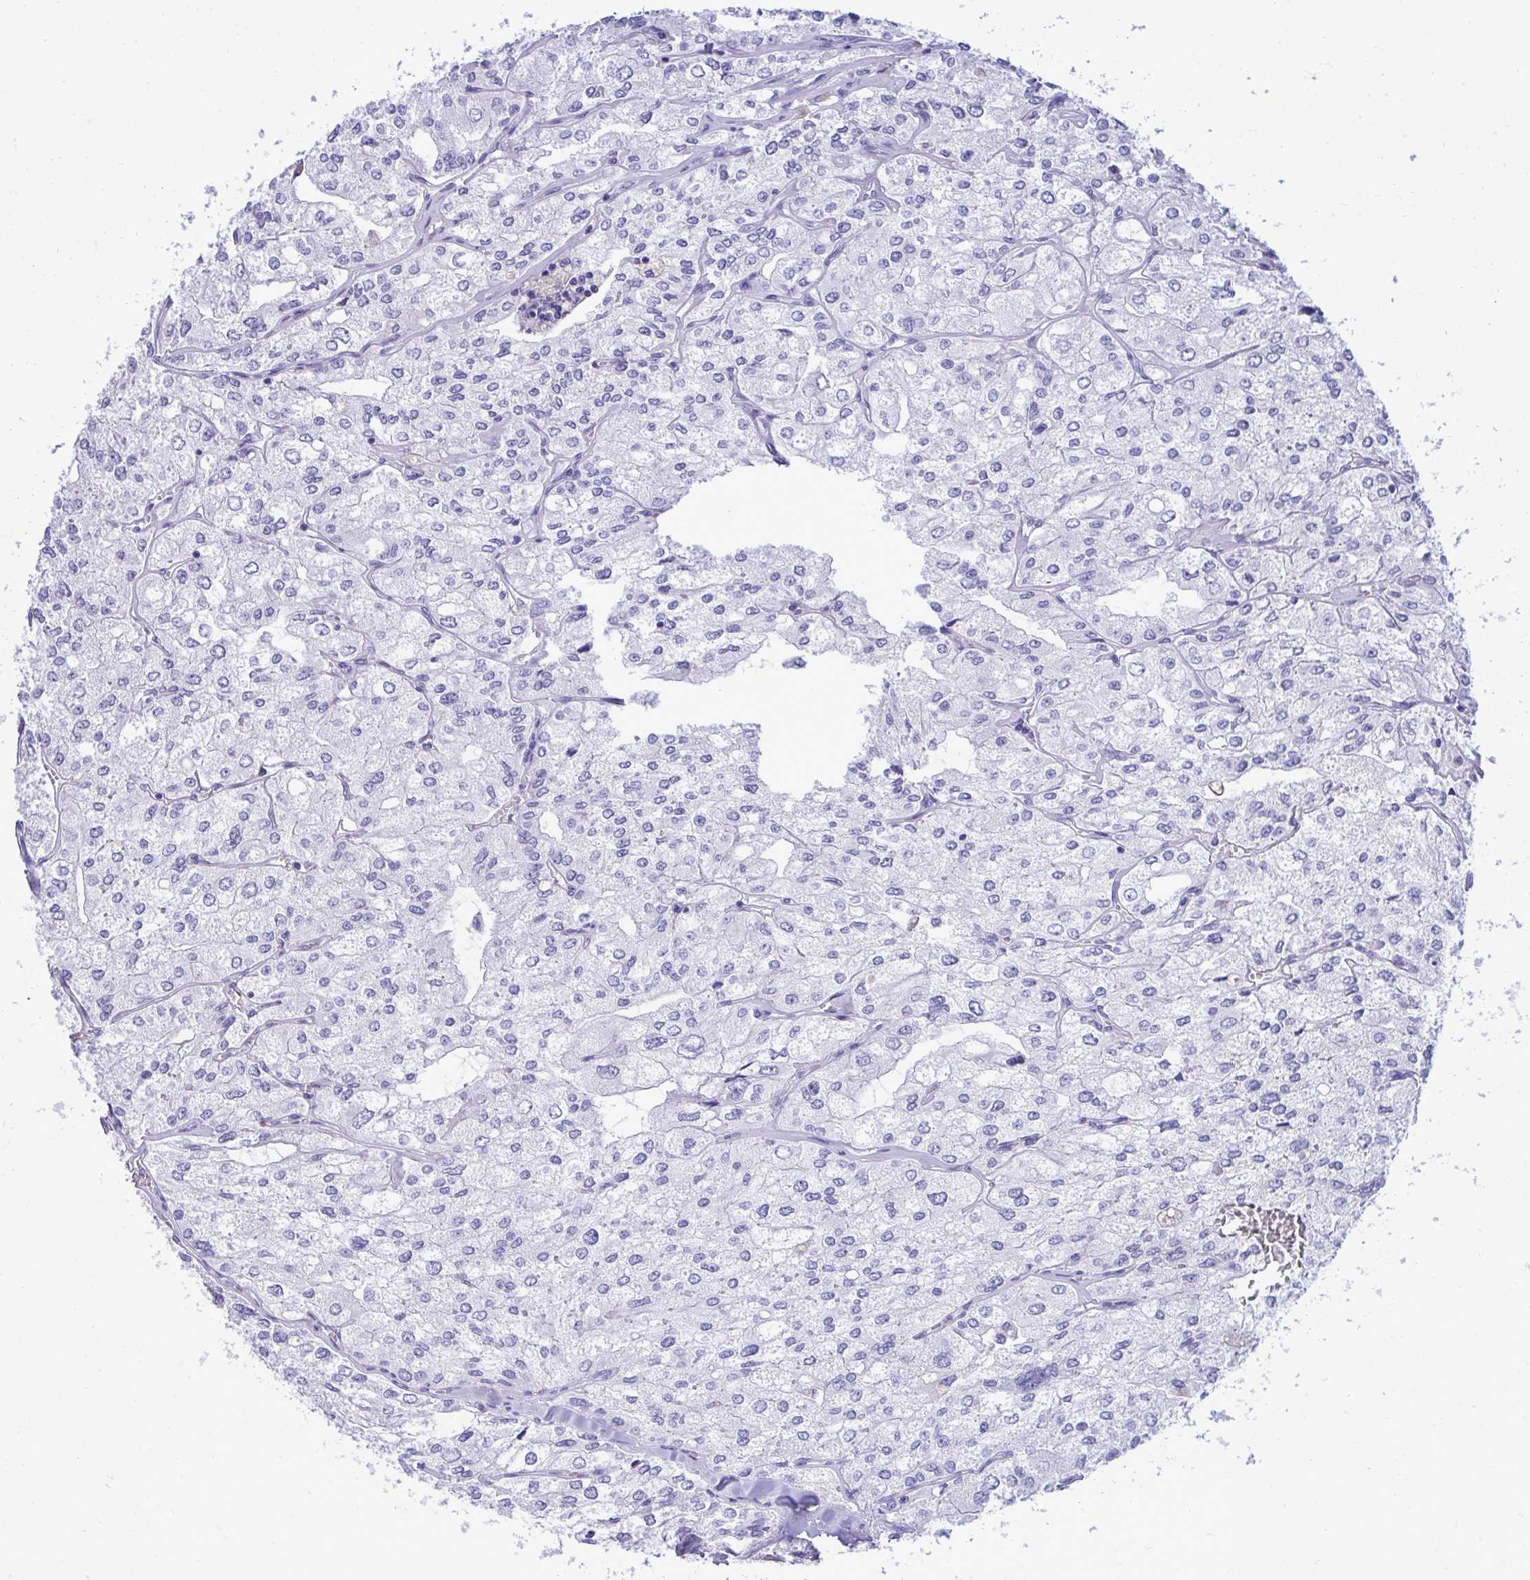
{"staining": {"intensity": "negative", "quantity": "none", "location": "none"}, "tissue": "renal cancer", "cell_type": "Tumor cells", "image_type": "cancer", "snomed": [{"axis": "morphology", "description": "Adenocarcinoma, NOS"}, {"axis": "topography", "description": "Kidney"}], "caption": "The immunohistochemistry (IHC) micrograph has no significant expression in tumor cells of adenocarcinoma (renal) tissue. Brightfield microscopy of IHC stained with DAB (3,3'-diaminobenzidine) (brown) and hematoxylin (blue), captured at high magnification.", "gene": "ANKDD1B", "patient": {"sex": "female", "age": 70}}